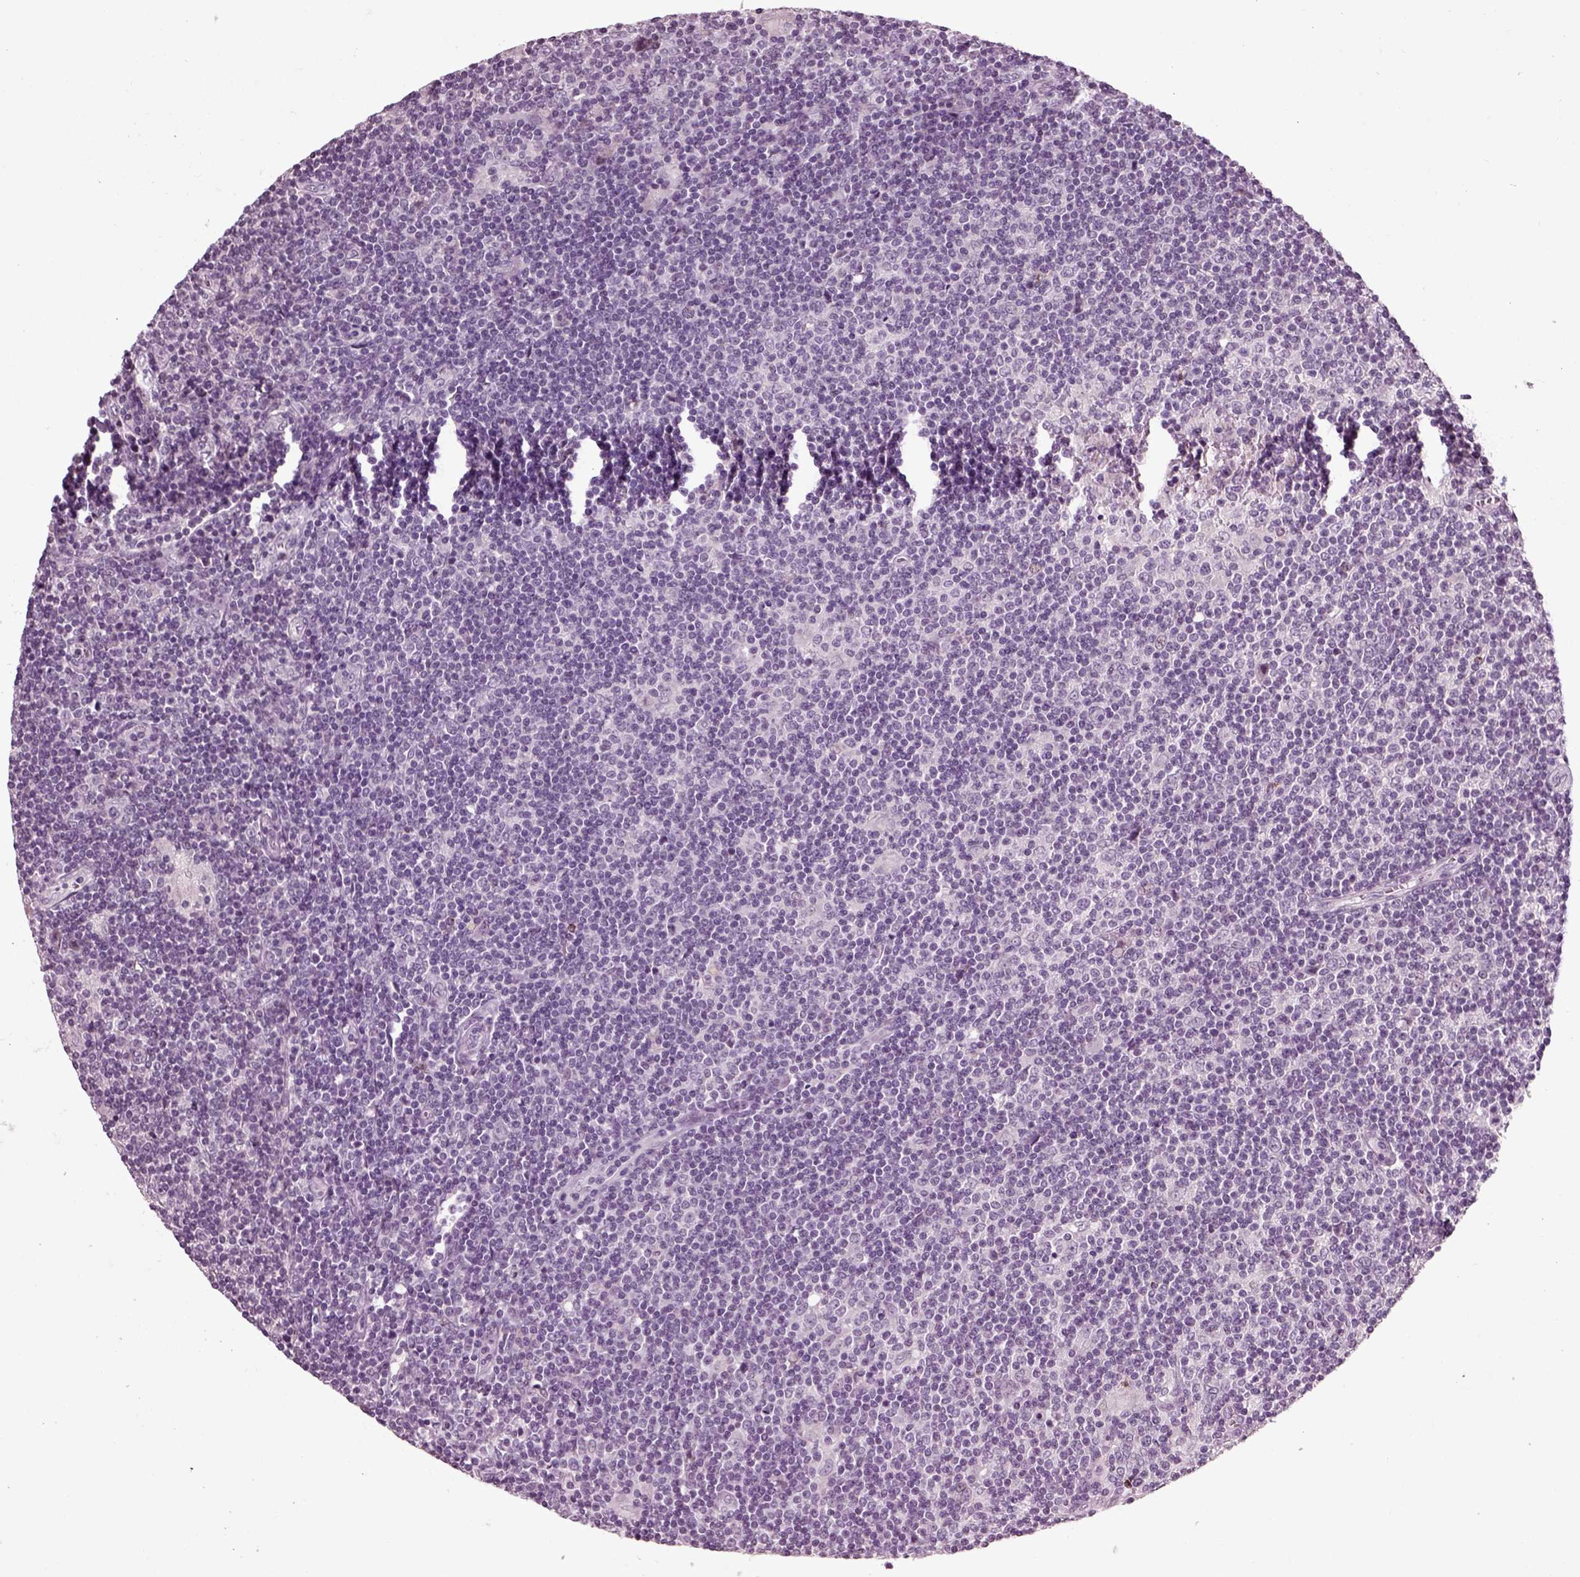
{"staining": {"intensity": "negative", "quantity": "none", "location": "none"}, "tissue": "lymphoma", "cell_type": "Tumor cells", "image_type": "cancer", "snomed": [{"axis": "morphology", "description": "Hodgkin's disease, NOS"}, {"axis": "topography", "description": "Lymph node"}], "caption": "Immunohistochemistry (IHC) micrograph of neoplastic tissue: Hodgkin's disease stained with DAB shows no significant protein positivity in tumor cells.", "gene": "CHGB", "patient": {"sex": "male", "age": 40}}